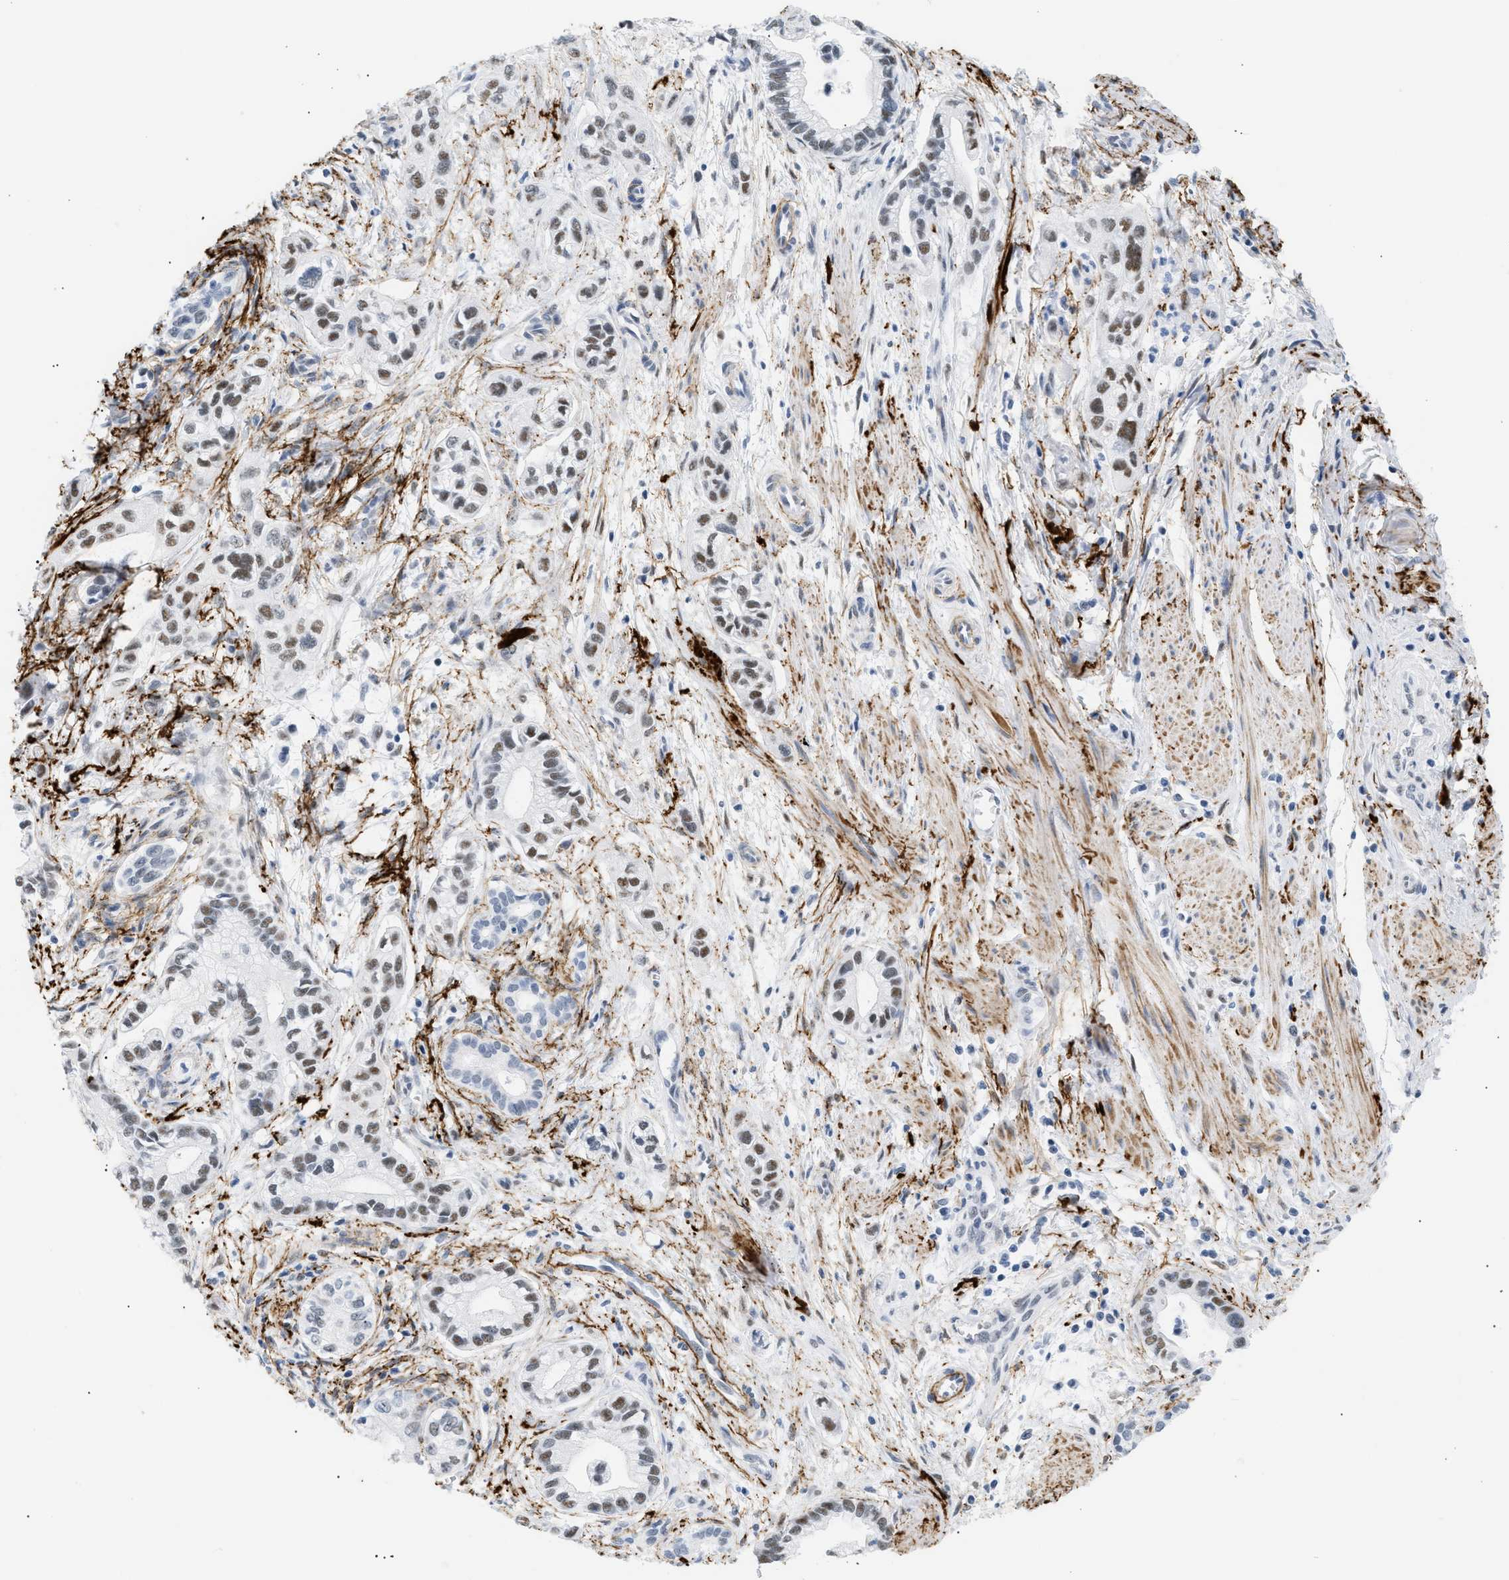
{"staining": {"intensity": "weak", "quantity": "25%-75%", "location": "nuclear"}, "tissue": "pancreatic cancer", "cell_type": "Tumor cells", "image_type": "cancer", "snomed": [{"axis": "morphology", "description": "Adenocarcinoma, NOS"}, {"axis": "topography", "description": "Pancreas"}], "caption": "DAB immunohistochemical staining of adenocarcinoma (pancreatic) displays weak nuclear protein staining in about 25%-75% of tumor cells.", "gene": "ELN", "patient": {"sex": "male", "age": 74}}